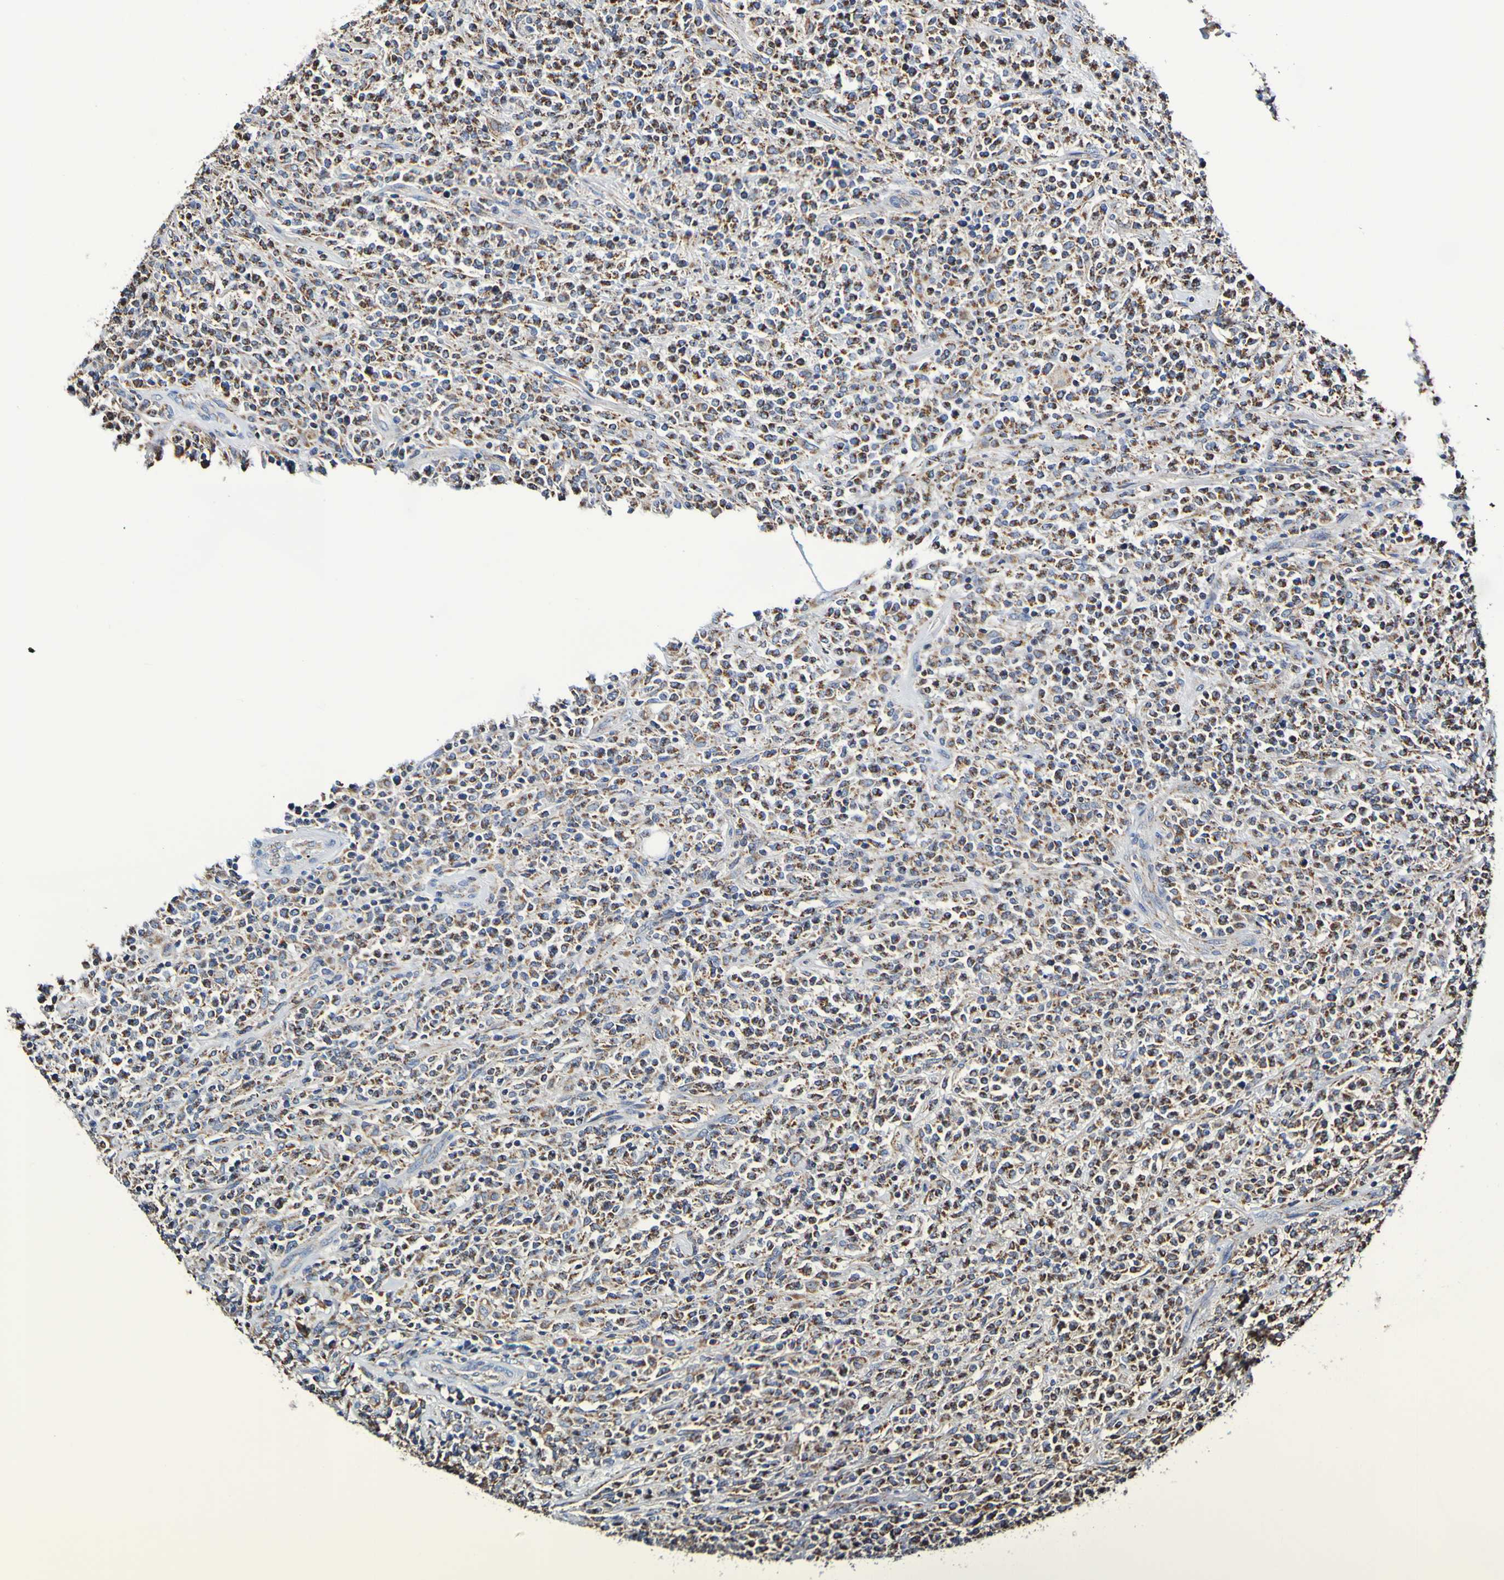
{"staining": {"intensity": "moderate", "quantity": ">75%", "location": "cytoplasmic/membranous"}, "tissue": "lymphoma", "cell_type": "Tumor cells", "image_type": "cancer", "snomed": [{"axis": "morphology", "description": "Malignant lymphoma, non-Hodgkin's type, High grade"}, {"axis": "topography", "description": "Soft tissue"}], "caption": "Immunohistochemistry (IHC) photomicrograph of neoplastic tissue: human high-grade malignant lymphoma, non-Hodgkin's type stained using immunohistochemistry reveals medium levels of moderate protein expression localized specifically in the cytoplasmic/membranous of tumor cells, appearing as a cytoplasmic/membranous brown color.", "gene": "IL18R1", "patient": {"sex": "male", "age": 18}}